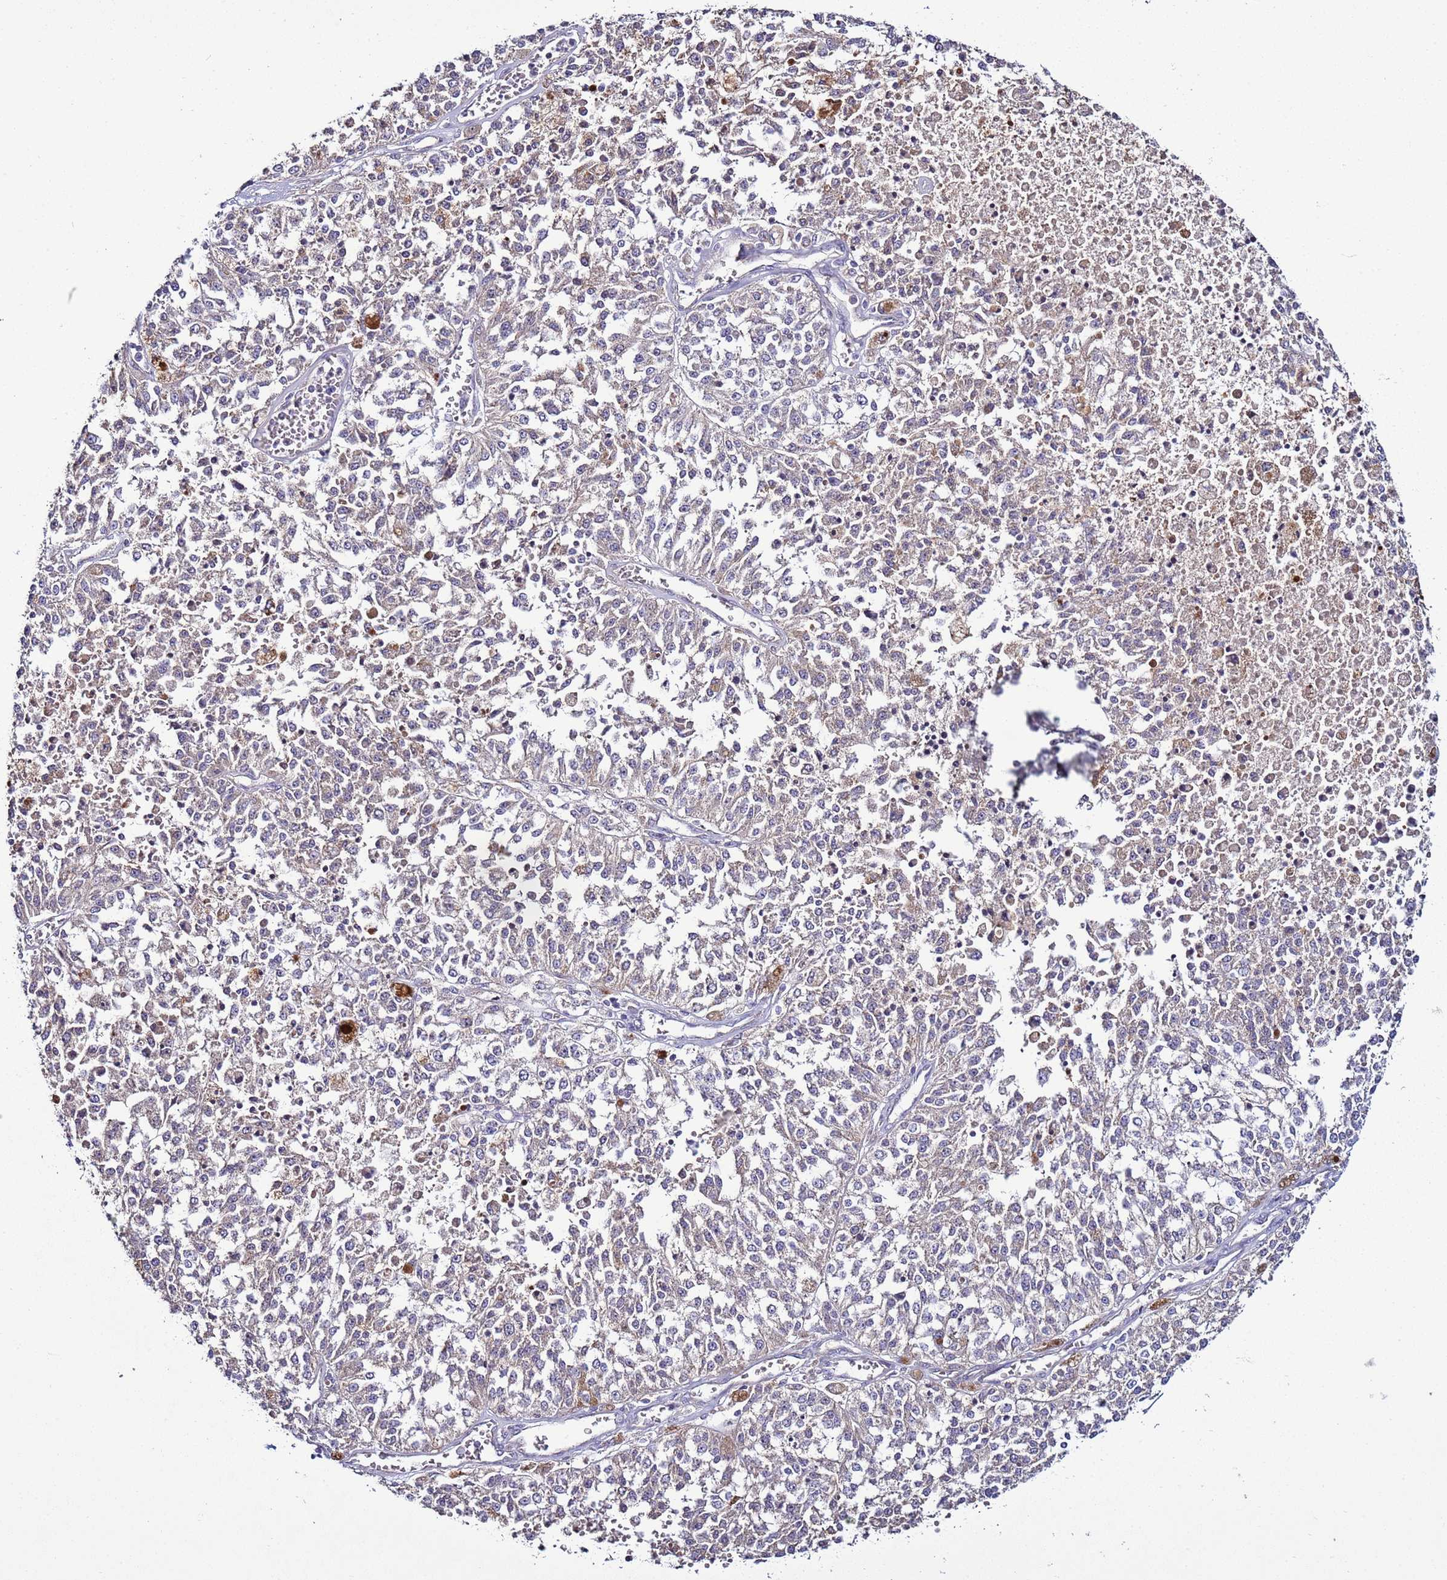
{"staining": {"intensity": "negative", "quantity": "none", "location": "none"}, "tissue": "melanoma", "cell_type": "Tumor cells", "image_type": "cancer", "snomed": [{"axis": "morphology", "description": "Malignant melanoma, NOS"}, {"axis": "topography", "description": "Skin"}], "caption": "A photomicrograph of malignant melanoma stained for a protein exhibits no brown staining in tumor cells.", "gene": "RABL2B", "patient": {"sex": "female", "age": 64}}